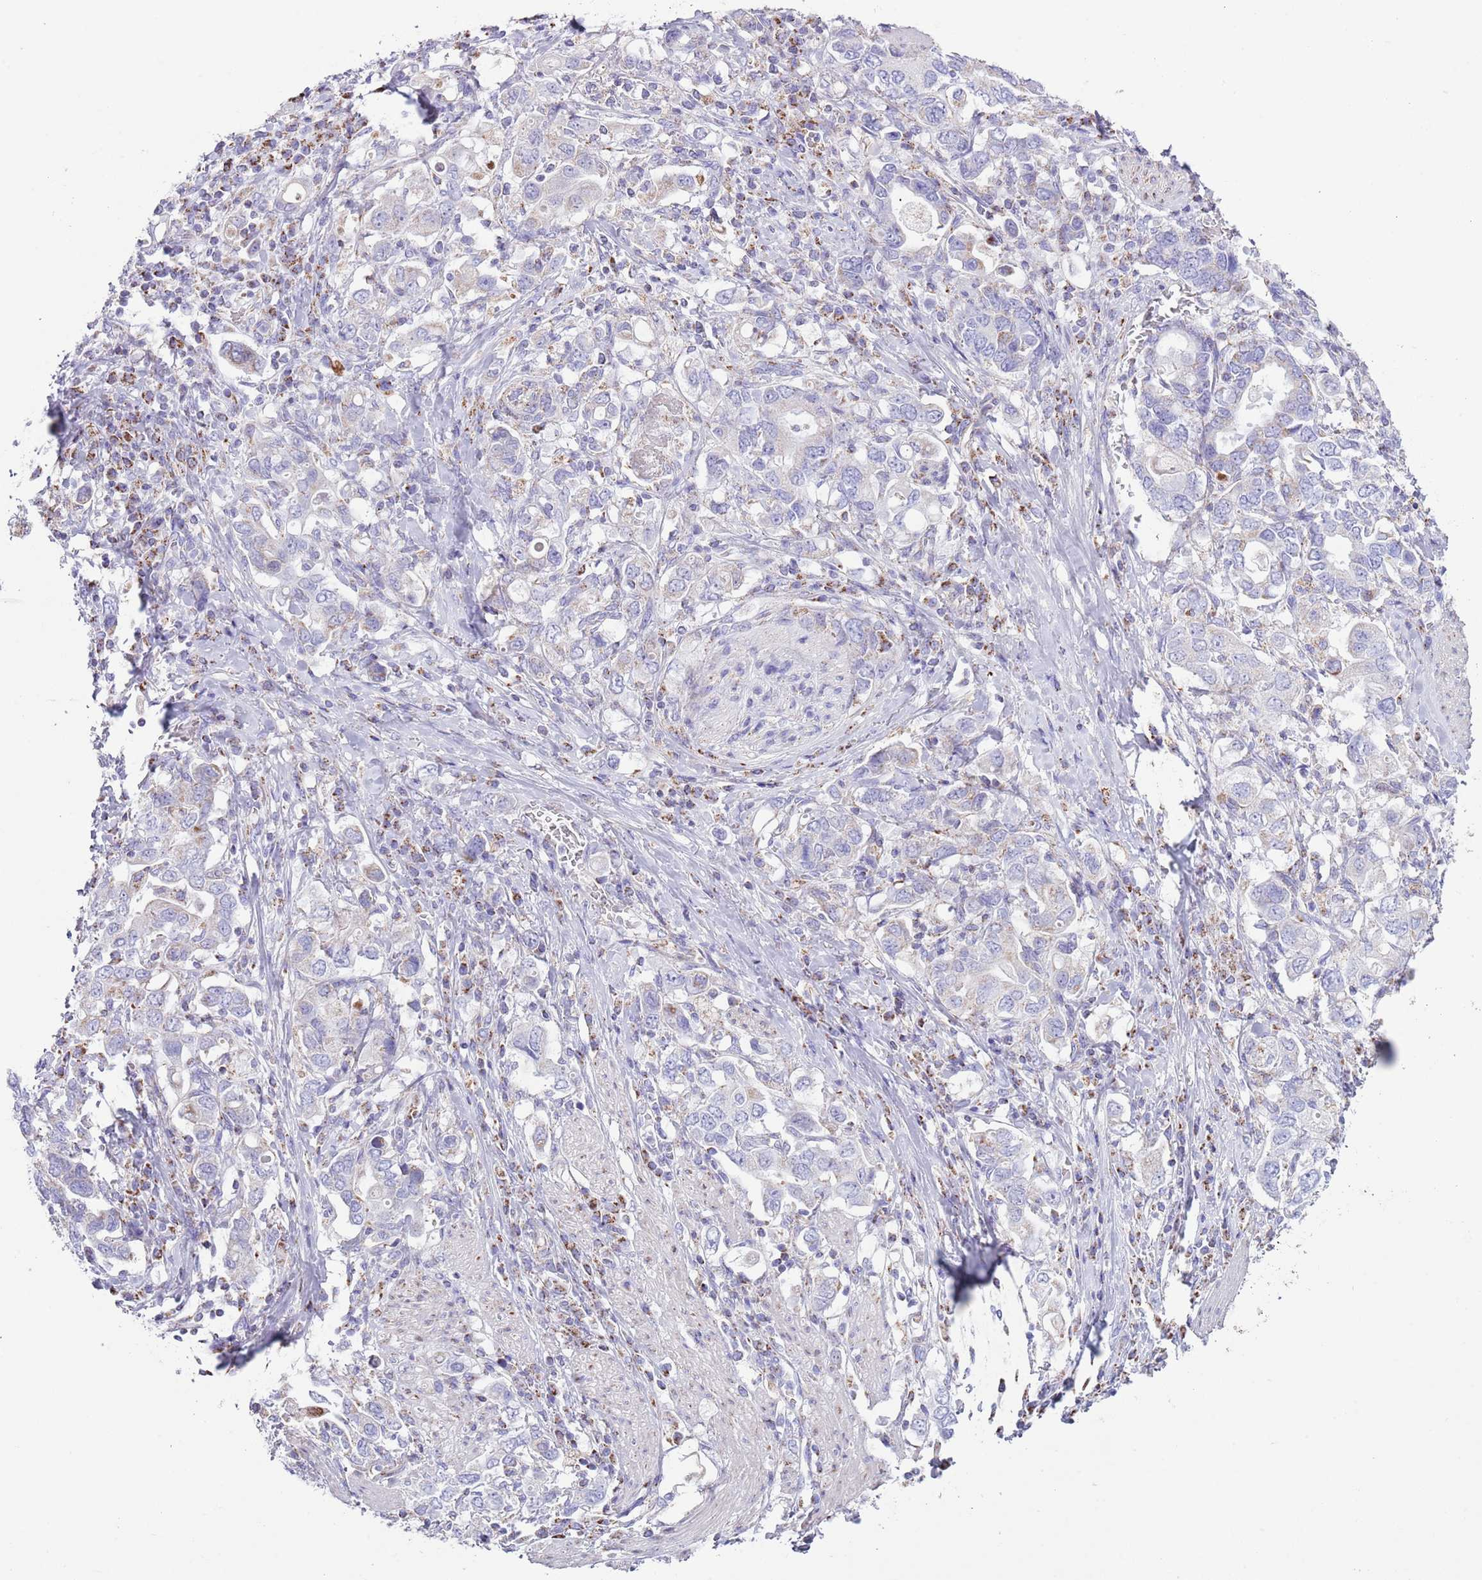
{"staining": {"intensity": "negative", "quantity": "none", "location": "none"}, "tissue": "stomach cancer", "cell_type": "Tumor cells", "image_type": "cancer", "snomed": [{"axis": "morphology", "description": "Adenocarcinoma, NOS"}, {"axis": "topography", "description": "Stomach, upper"}, {"axis": "topography", "description": "Stomach"}], "caption": "Photomicrograph shows no significant protein staining in tumor cells of stomach cancer (adenocarcinoma).", "gene": "ATP6V1B1", "patient": {"sex": "male", "age": 62}}